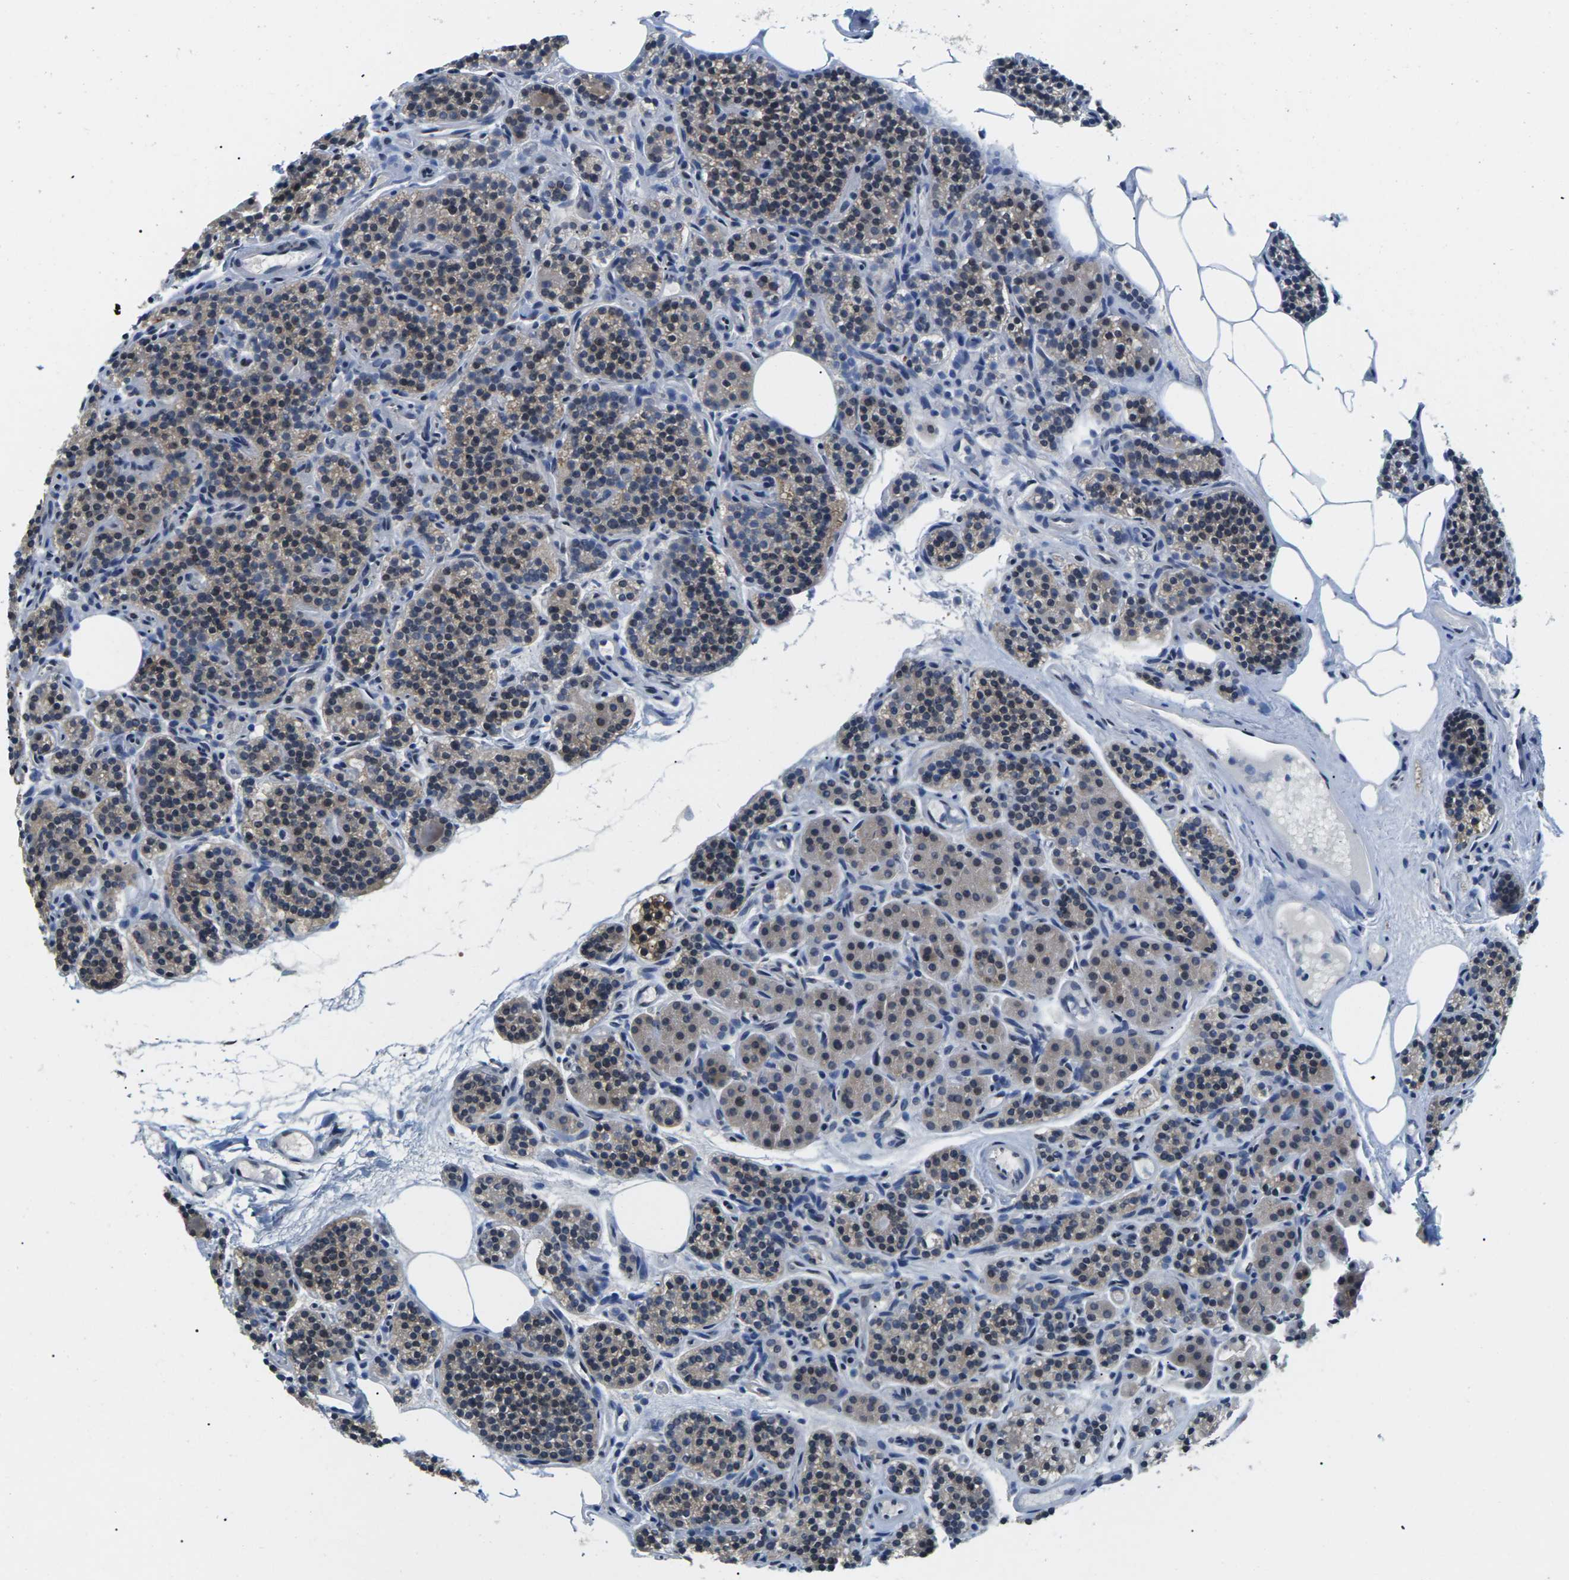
{"staining": {"intensity": "moderate", "quantity": "25%-75%", "location": "cytoplasmic/membranous,nuclear"}, "tissue": "parathyroid gland", "cell_type": "Glandular cells", "image_type": "normal", "snomed": [{"axis": "morphology", "description": "Normal tissue, NOS"}, {"axis": "morphology", "description": "Adenoma, NOS"}, {"axis": "topography", "description": "Parathyroid gland"}], "caption": "Immunohistochemistry (DAB) staining of benign human parathyroid gland demonstrates moderate cytoplasmic/membranous,nuclear protein expression in about 25%-75% of glandular cells.", "gene": "NSRP1", "patient": {"sex": "female", "age": 74}}